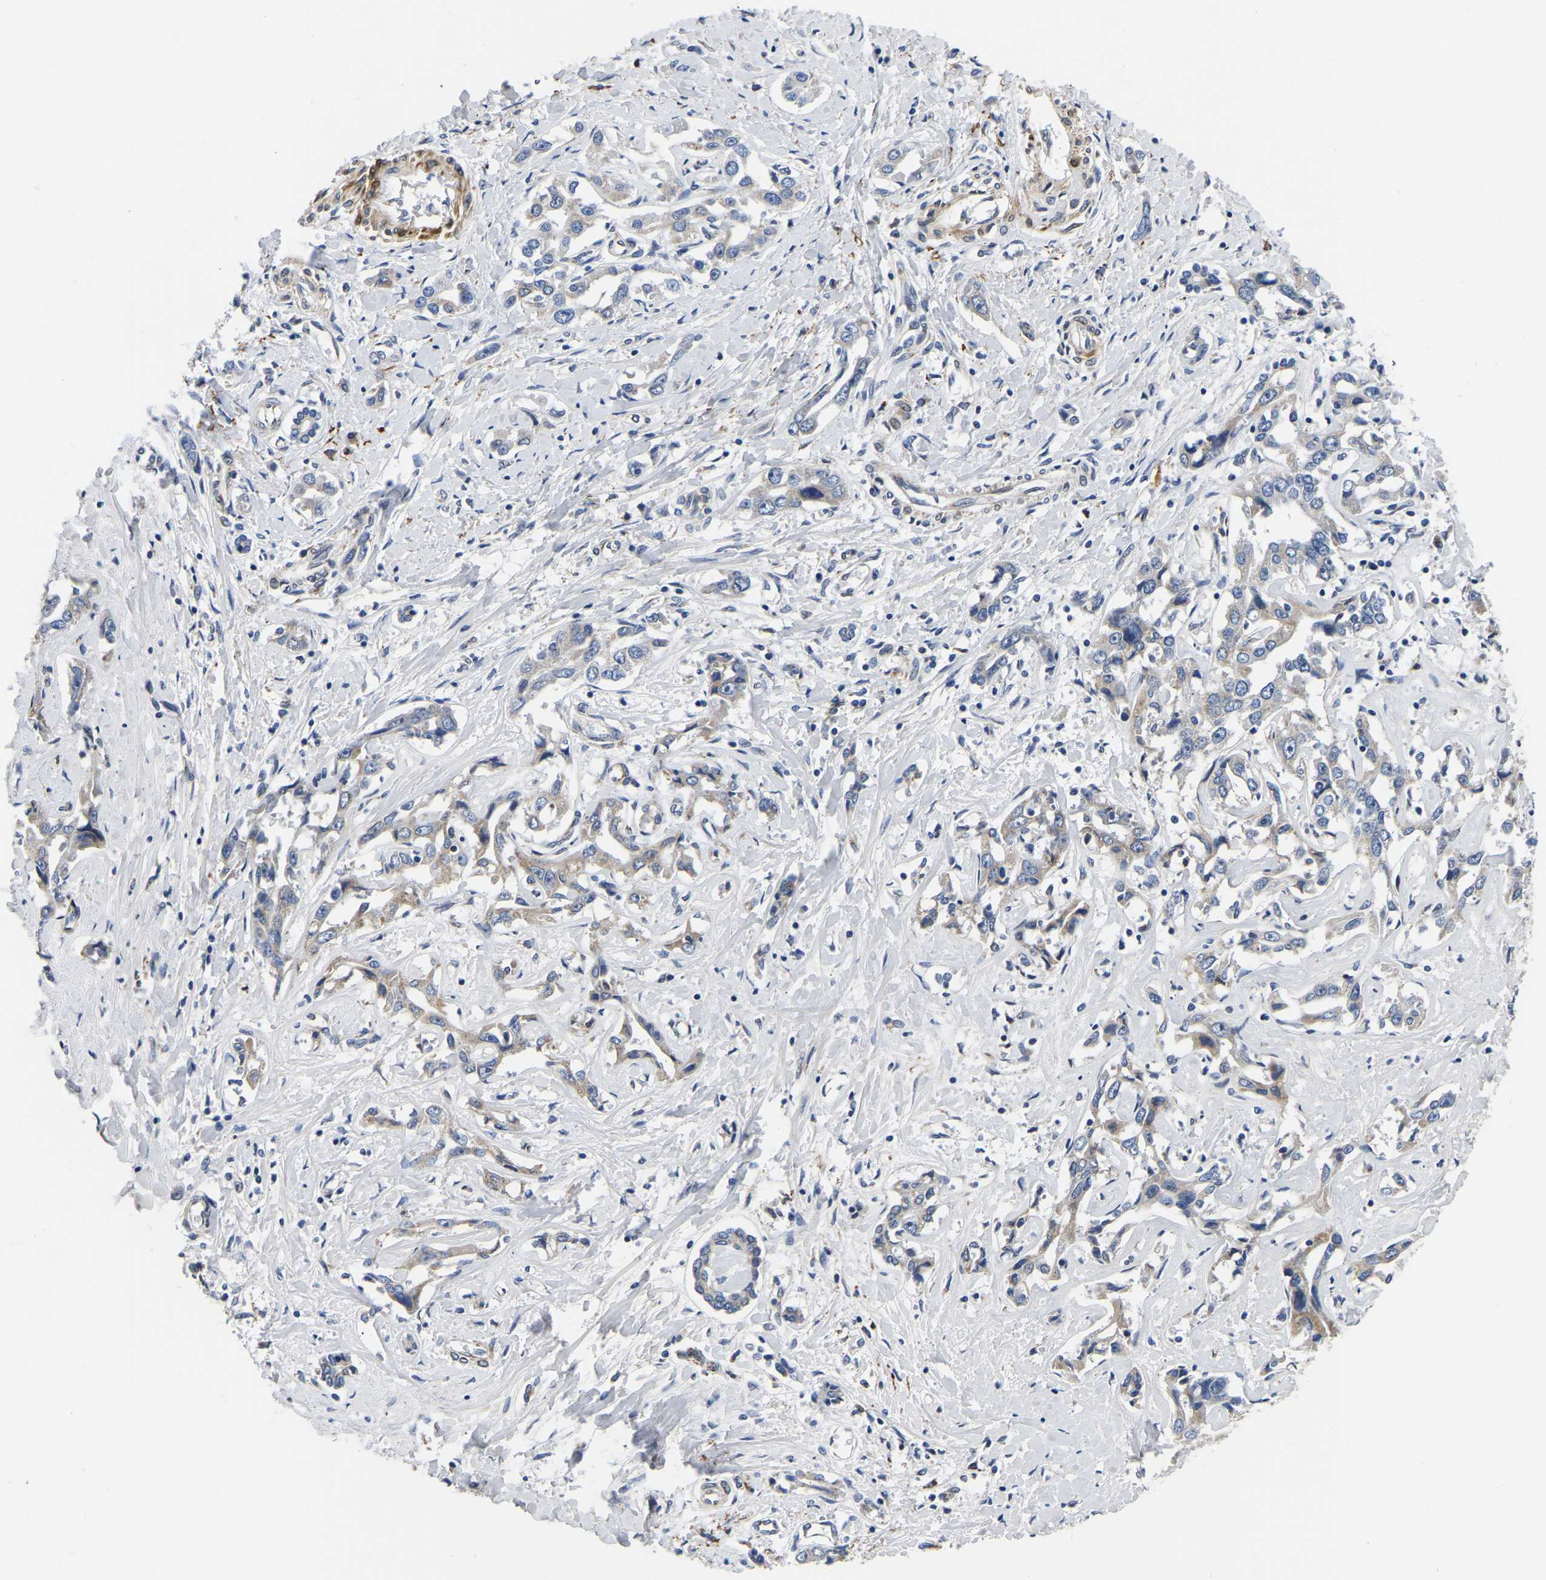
{"staining": {"intensity": "negative", "quantity": "none", "location": "none"}, "tissue": "liver cancer", "cell_type": "Tumor cells", "image_type": "cancer", "snomed": [{"axis": "morphology", "description": "Cholangiocarcinoma"}, {"axis": "topography", "description": "Liver"}], "caption": "The photomicrograph shows no staining of tumor cells in liver cancer.", "gene": "PDLIM7", "patient": {"sex": "male", "age": 59}}